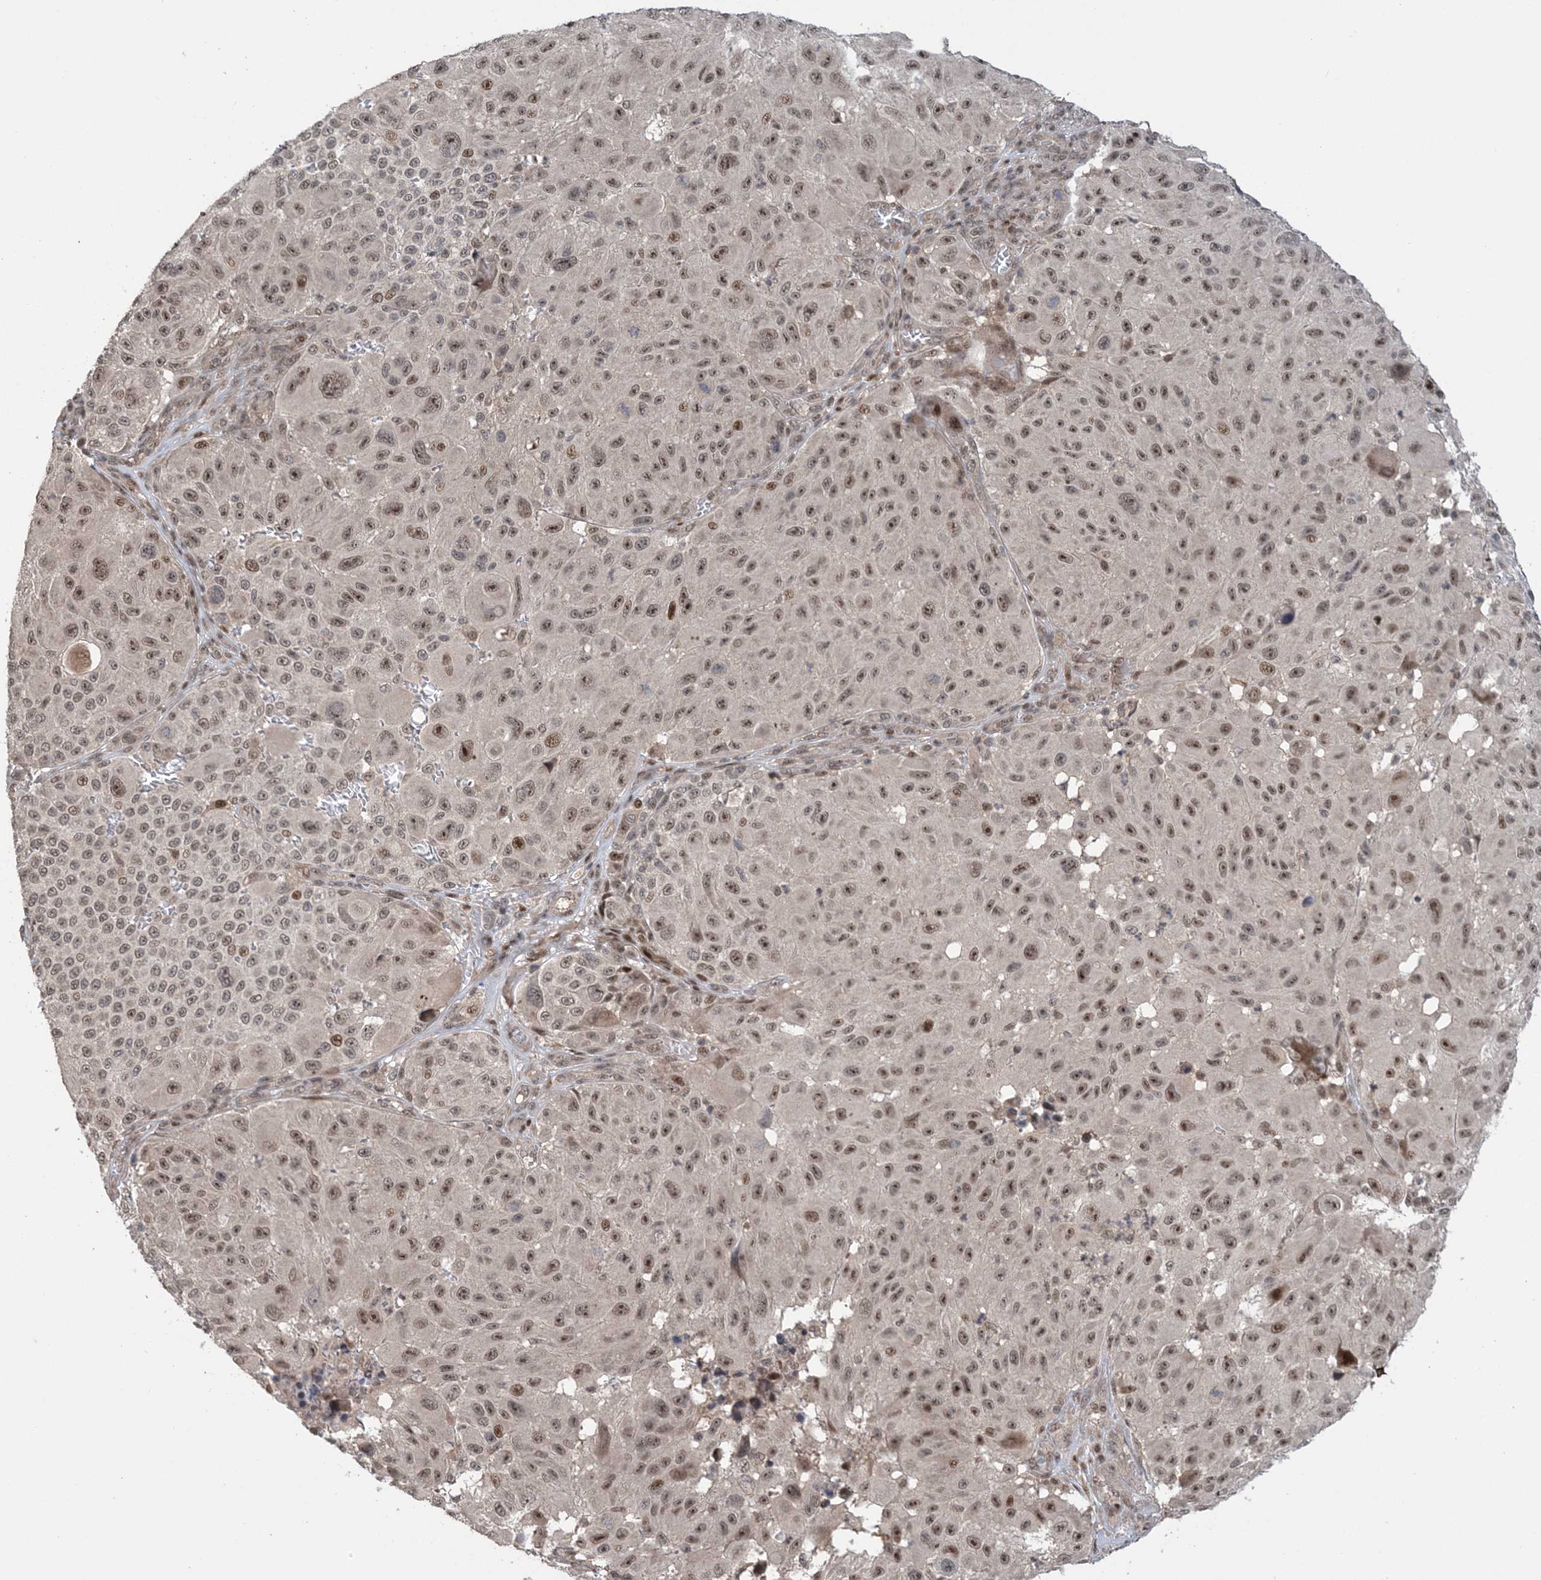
{"staining": {"intensity": "moderate", "quantity": ">75%", "location": "nuclear"}, "tissue": "melanoma", "cell_type": "Tumor cells", "image_type": "cancer", "snomed": [{"axis": "morphology", "description": "Malignant melanoma, NOS"}, {"axis": "topography", "description": "Skin"}], "caption": "A brown stain highlights moderate nuclear positivity of a protein in human melanoma tumor cells. (DAB IHC, brown staining for protein, blue staining for nuclei).", "gene": "ZNF710", "patient": {"sex": "male", "age": 83}}